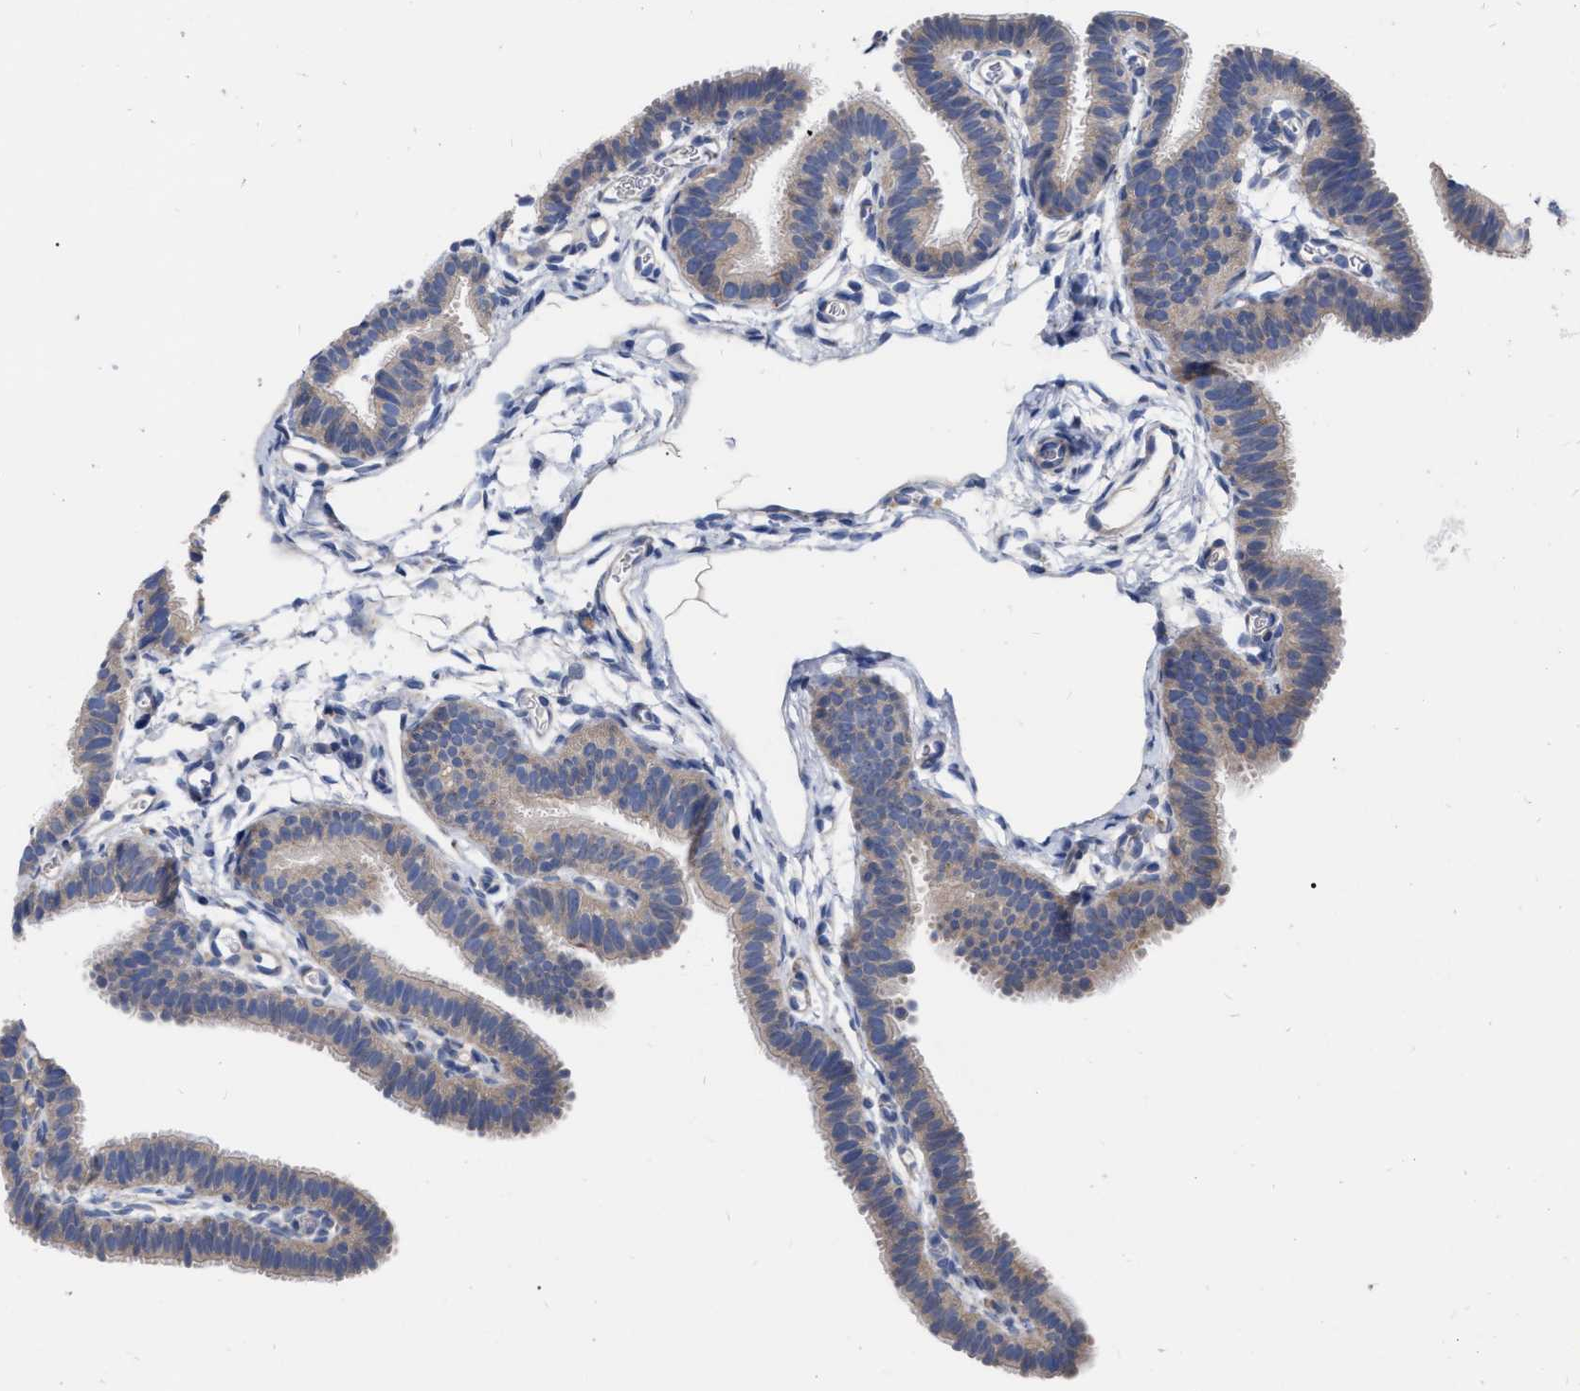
{"staining": {"intensity": "weak", "quantity": "<25%", "location": "cytoplasmic/membranous"}, "tissue": "fallopian tube", "cell_type": "Glandular cells", "image_type": "normal", "snomed": [{"axis": "morphology", "description": "Normal tissue, NOS"}, {"axis": "topography", "description": "Fallopian tube"}, {"axis": "topography", "description": "Placenta"}], "caption": "Glandular cells show no significant positivity in benign fallopian tube. The staining was performed using DAB (3,3'-diaminobenzidine) to visualize the protein expression in brown, while the nuclei were stained in blue with hematoxylin (Magnification: 20x).", "gene": "MLST8", "patient": {"sex": "female", "age": 34}}